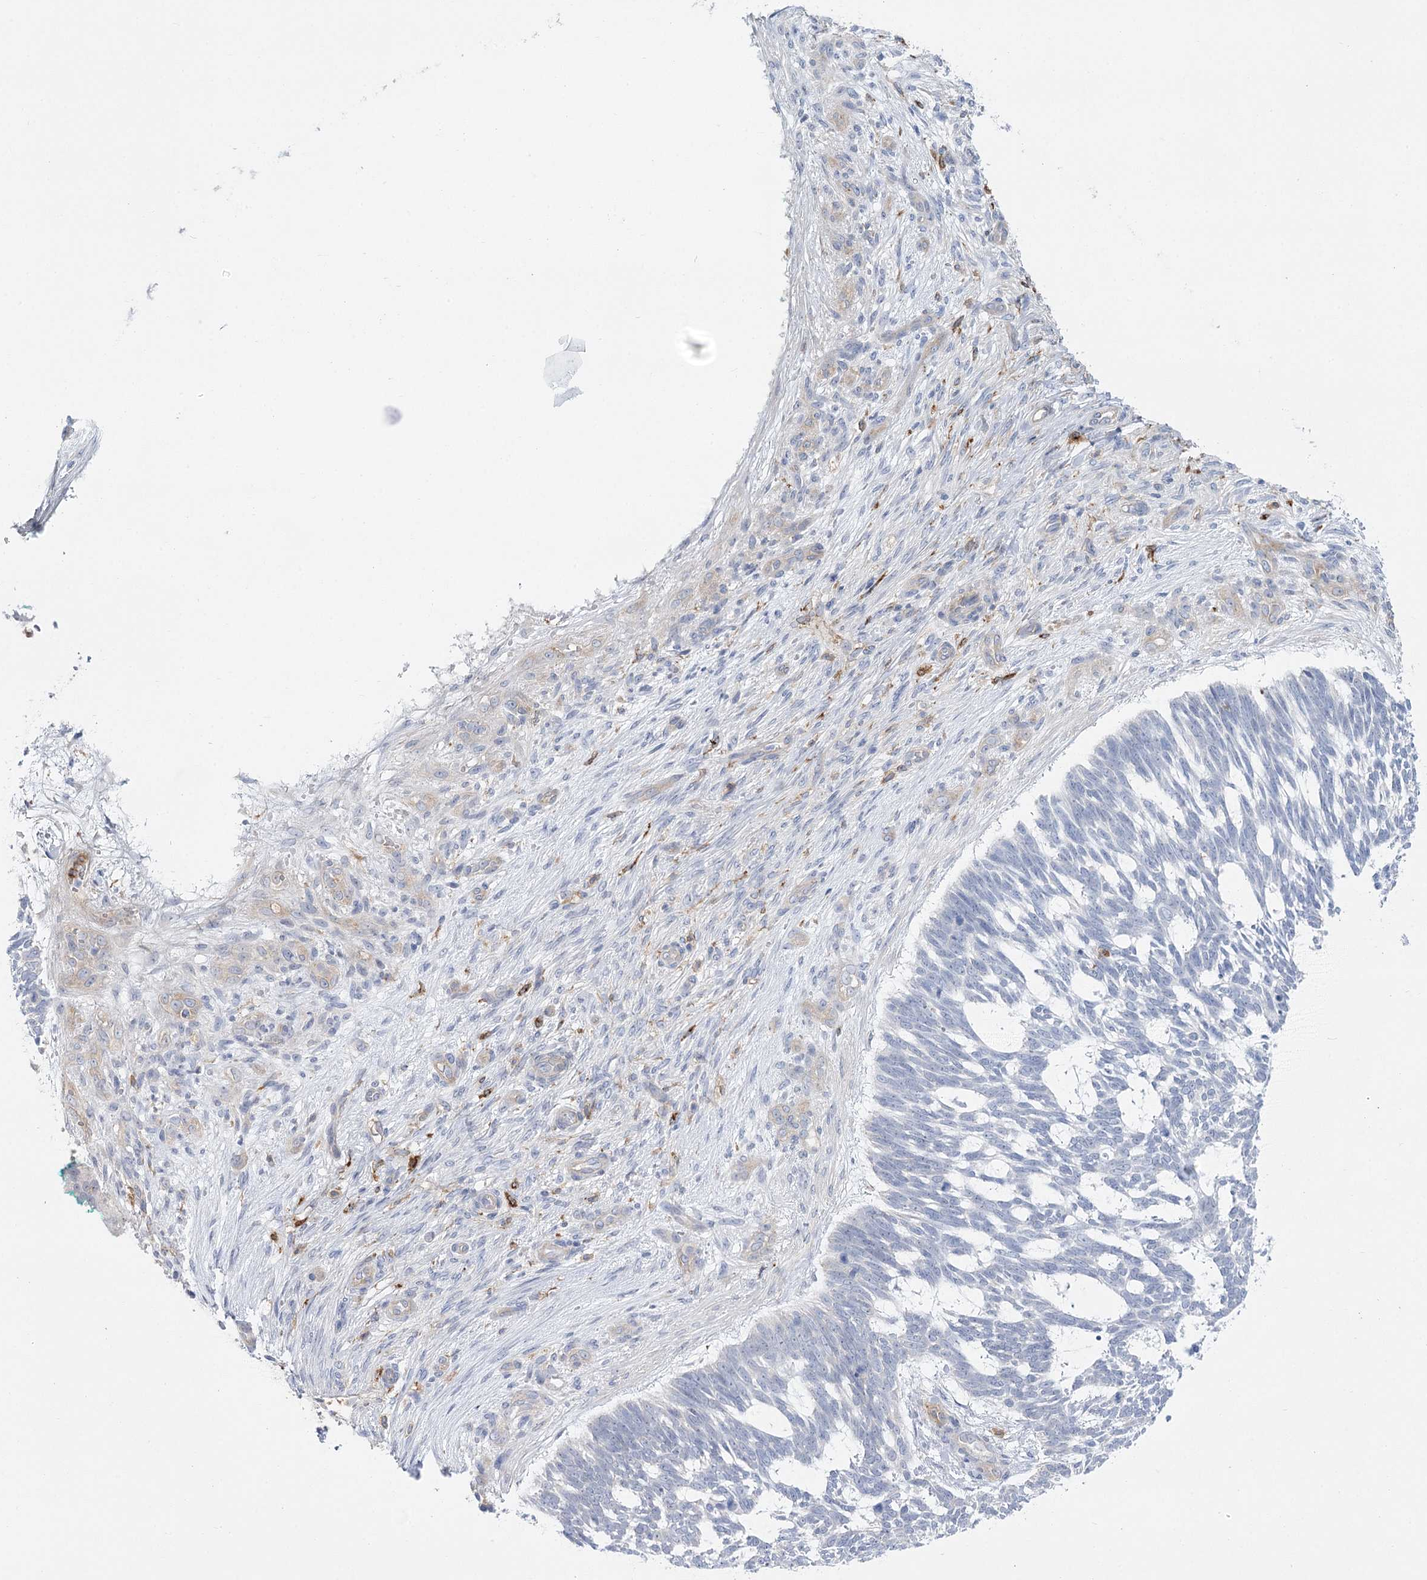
{"staining": {"intensity": "negative", "quantity": "none", "location": "none"}, "tissue": "skin cancer", "cell_type": "Tumor cells", "image_type": "cancer", "snomed": [{"axis": "morphology", "description": "Basal cell carcinoma"}, {"axis": "topography", "description": "Skin"}], "caption": "IHC image of human basal cell carcinoma (skin) stained for a protein (brown), which exhibits no staining in tumor cells.", "gene": "CCDC88A", "patient": {"sex": "male", "age": 88}}